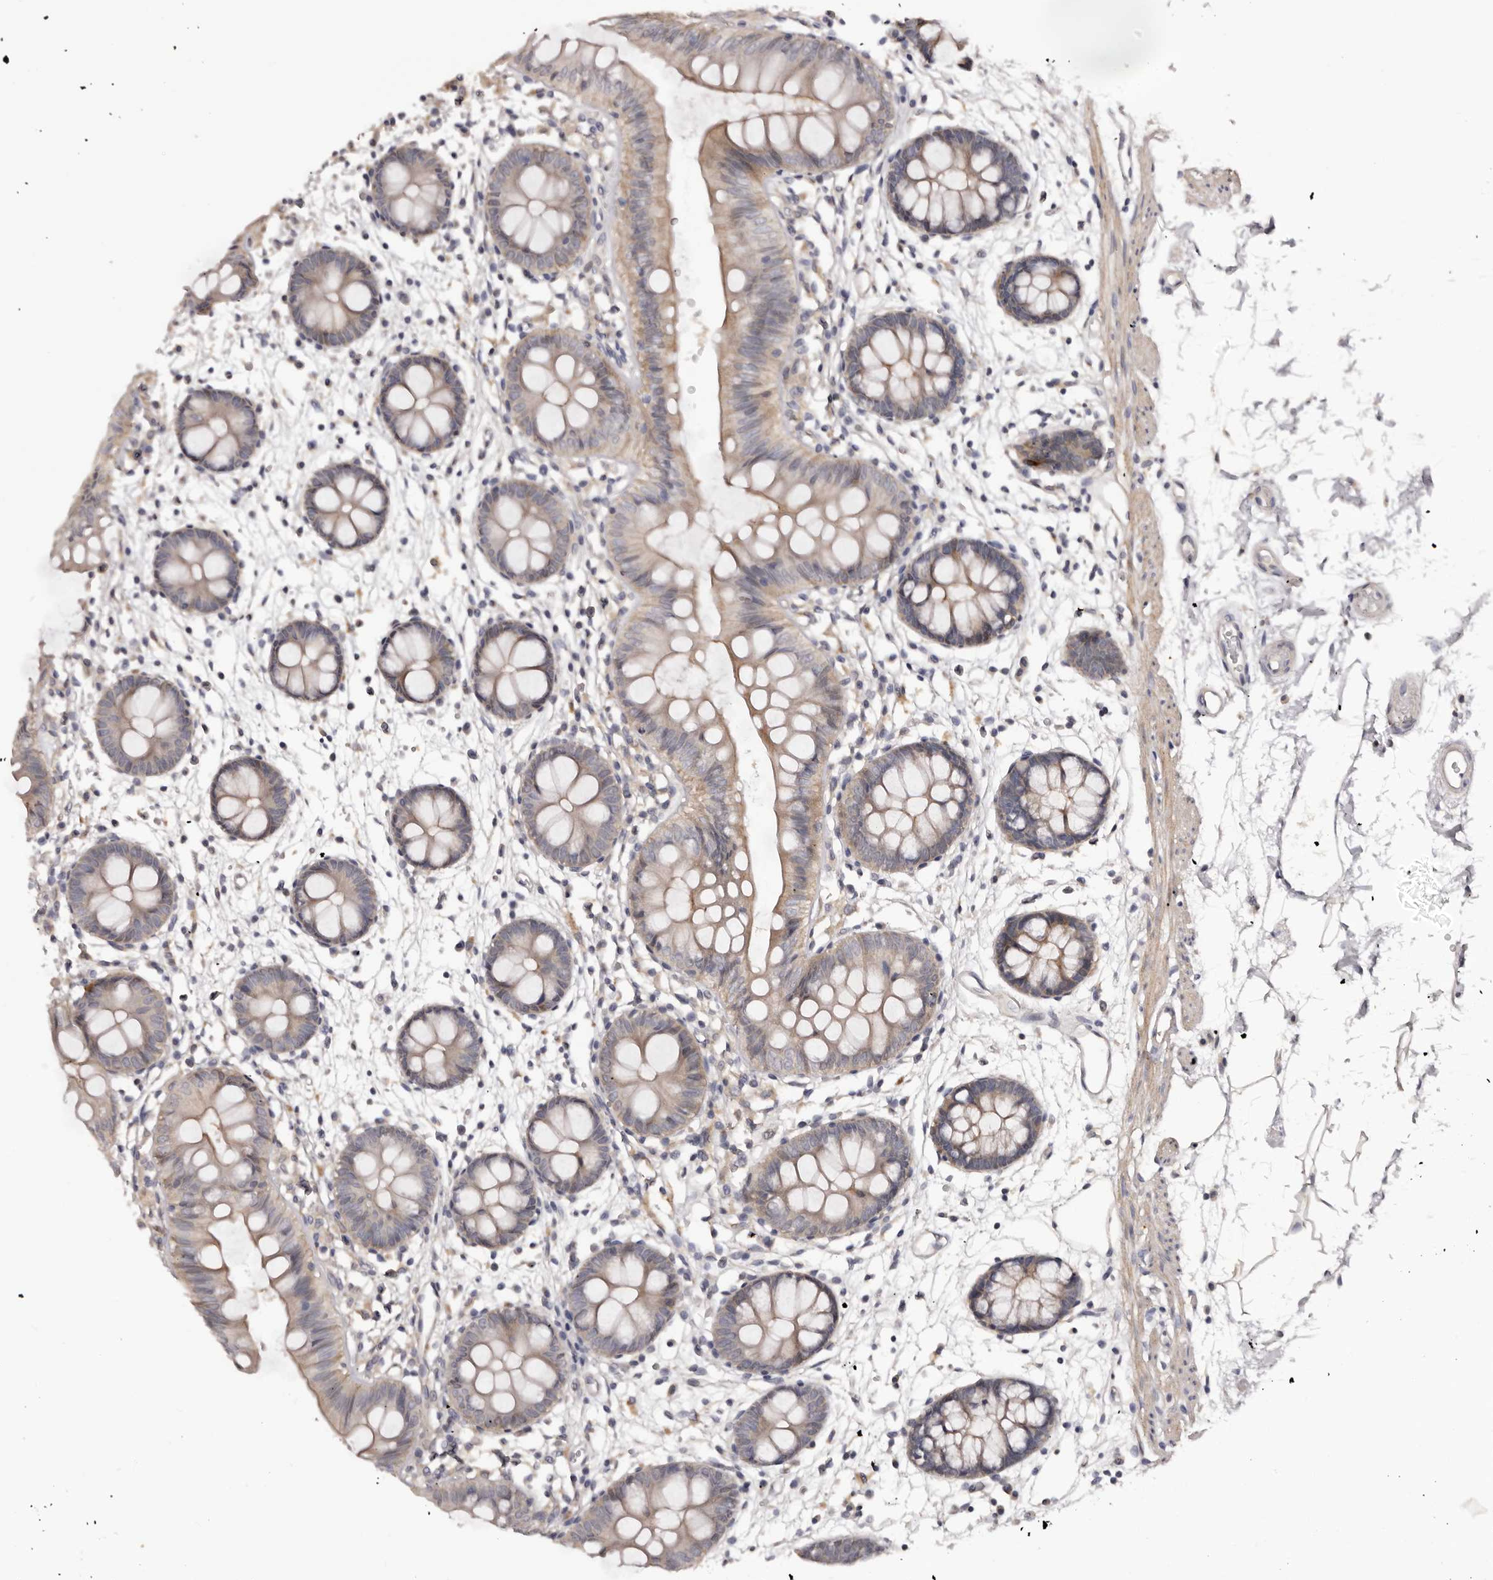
{"staining": {"intensity": "negative", "quantity": "none", "location": "none"}, "tissue": "colon", "cell_type": "Endothelial cells", "image_type": "normal", "snomed": [{"axis": "morphology", "description": "Normal tissue, NOS"}, {"axis": "topography", "description": "Colon"}], "caption": "The micrograph shows no staining of endothelial cells in normal colon.", "gene": "KCNJ8", "patient": {"sex": "male", "age": 56}}